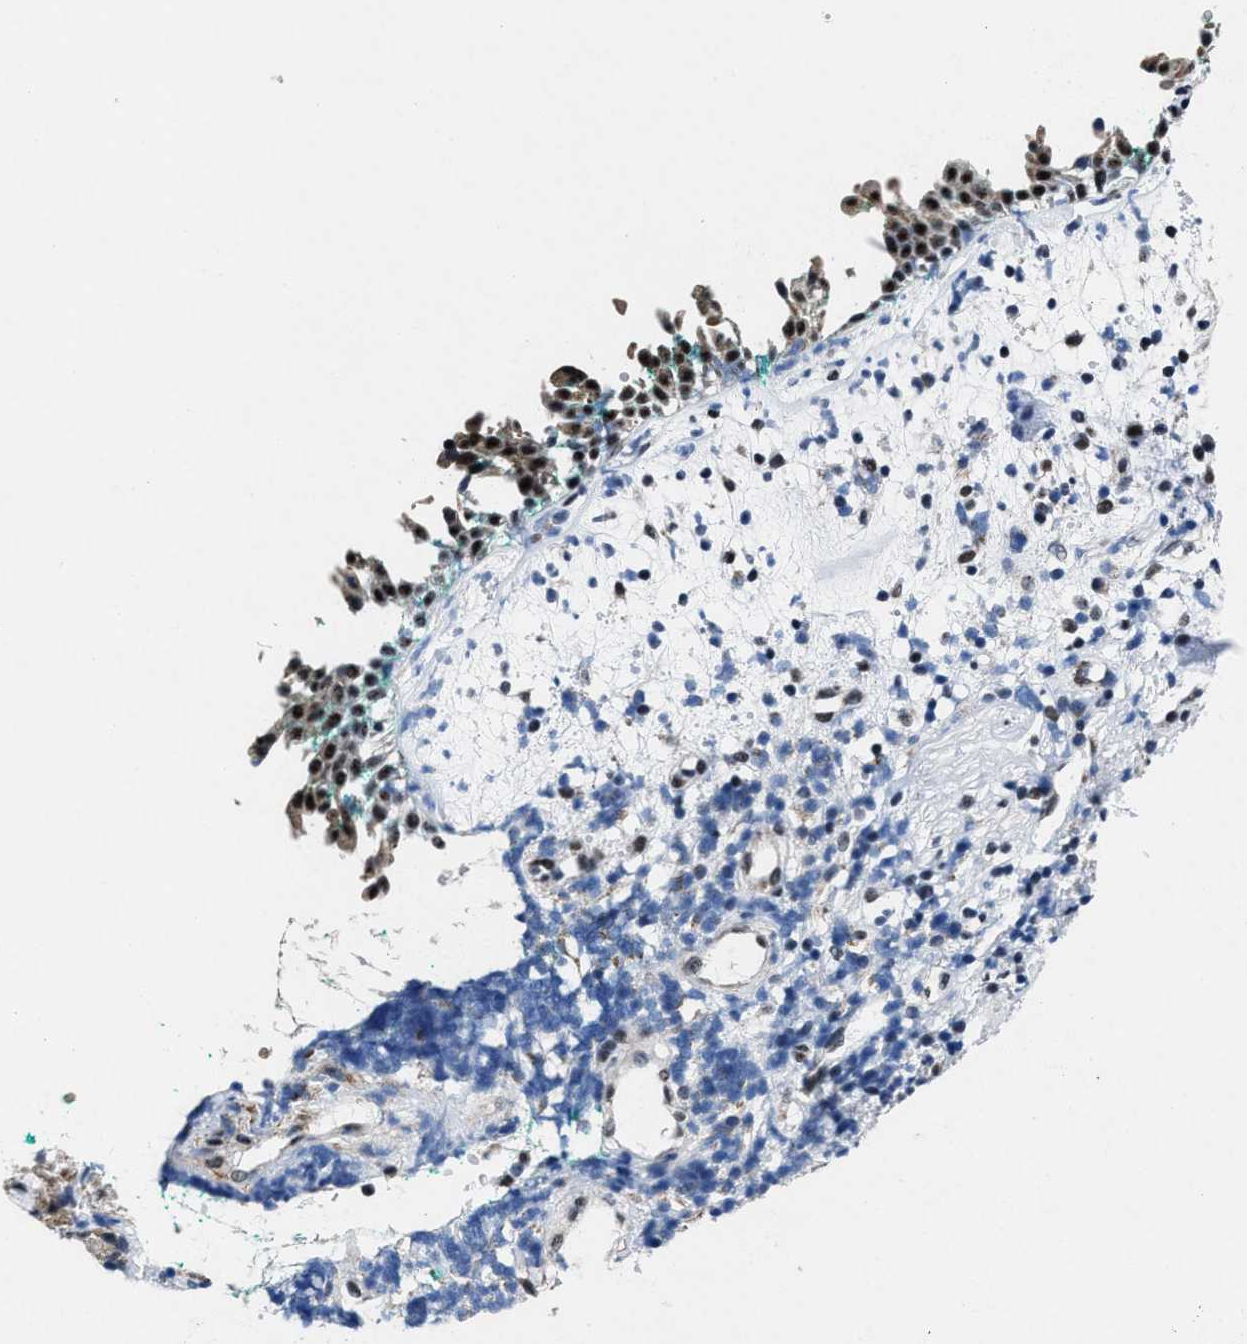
{"staining": {"intensity": "moderate", "quantity": "25%-75%", "location": "nuclear"}, "tissue": "nasopharynx", "cell_type": "Respiratory epithelial cells", "image_type": "normal", "snomed": [{"axis": "morphology", "description": "Normal tissue, NOS"}, {"axis": "morphology", "description": "Basal cell carcinoma"}, {"axis": "topography", "description": "Cartilage tissue"}, {"axis": "topography", "description": "Nasopharynx"}, {"axis": "topography", "description": "Oral tissue"}], "caption": "The image displays immunohistochemical staining of unremarkable nasopharynx. There is moderate nuclear staining is present in approximately 25%-75% of respiratory epithelial cells. (IHC, brightfield microscopy, high magnification).", "gene": "ID3", "patient": {"sex": "female", "age": 77}}